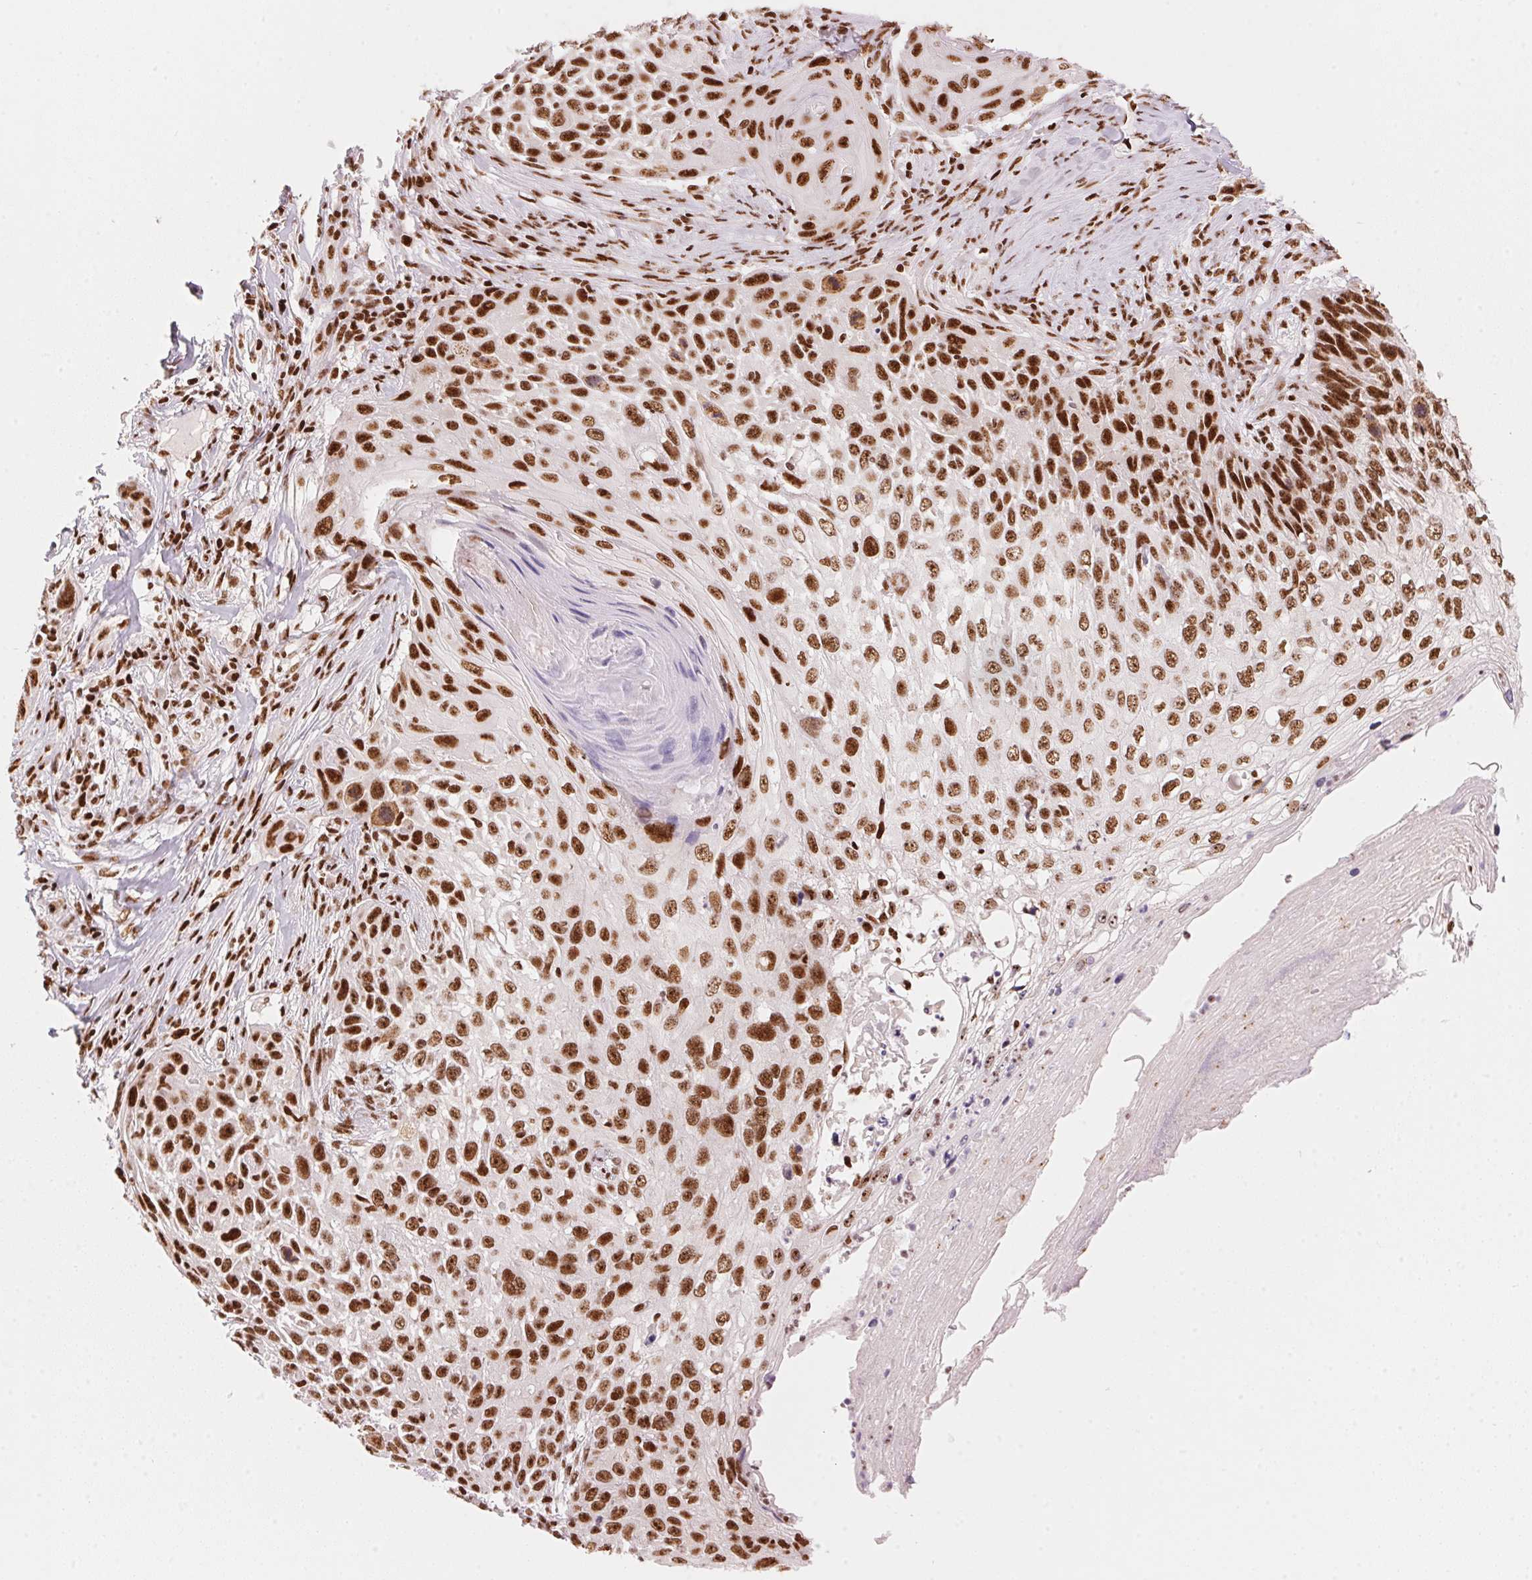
{"staining": {"intensity": "strong", "quantity": ">75%", "location": "nuclear"}, "tissue": "skin cancer", "cell_type": "Tumor cells", "image_type": "cancer", "snomed": [{"axis": "morphology", "description": "Squamous cell carcinoma, NOS"}, {"axis": "topography", "description": "Skin"}], "caption": "The photomicrograph exhibits immunohistochemical staining of skin cancer. There is strong nuclear positivity is appreciated in about >75% of tumor cells.", "gene": "NXF1", "patient": {"sex": "male", "age": 92}}